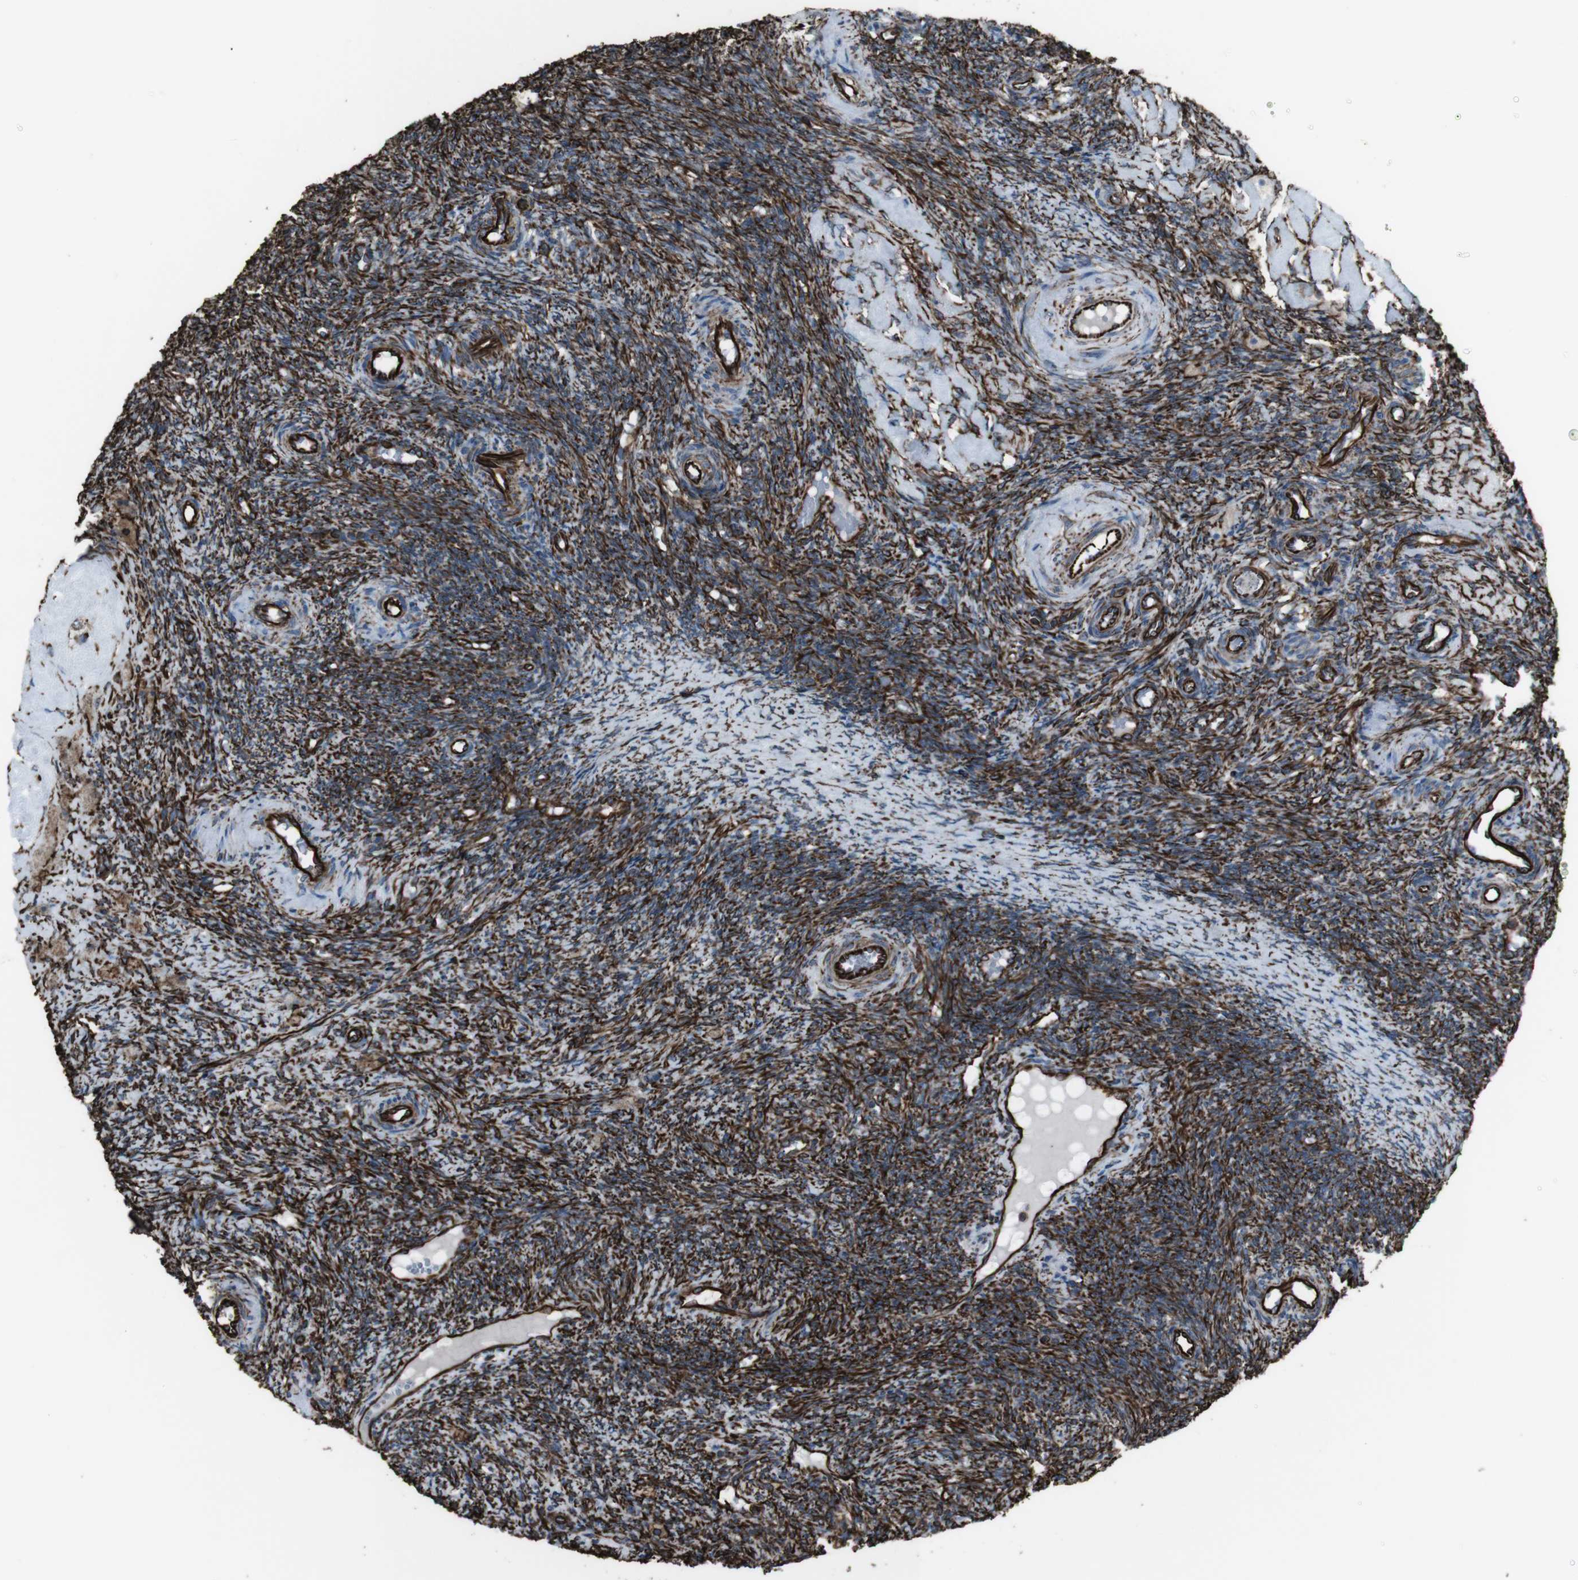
{"staining": {"intensity": "strong", "quantity": ">75%", "location": "cytoplasmic/membranous"}, "tissue": "ovary", "cell_type": "Ovarian stroma cells", "image_type": "normal", "snomed": [{"axis": "morphology", "description": "Normal tissue, NOS"}, {"axis": "topography", "description": "Ovary"}], "caption": "There is high levels of strong cytoplasmic/membranous positivity in ovarian stroma cells of normal ovary, as demonstrated by immunohistochemical staining (brown color).", "gene": "ZDHHC6", "patient": {"sex": "female", "age": 41}}